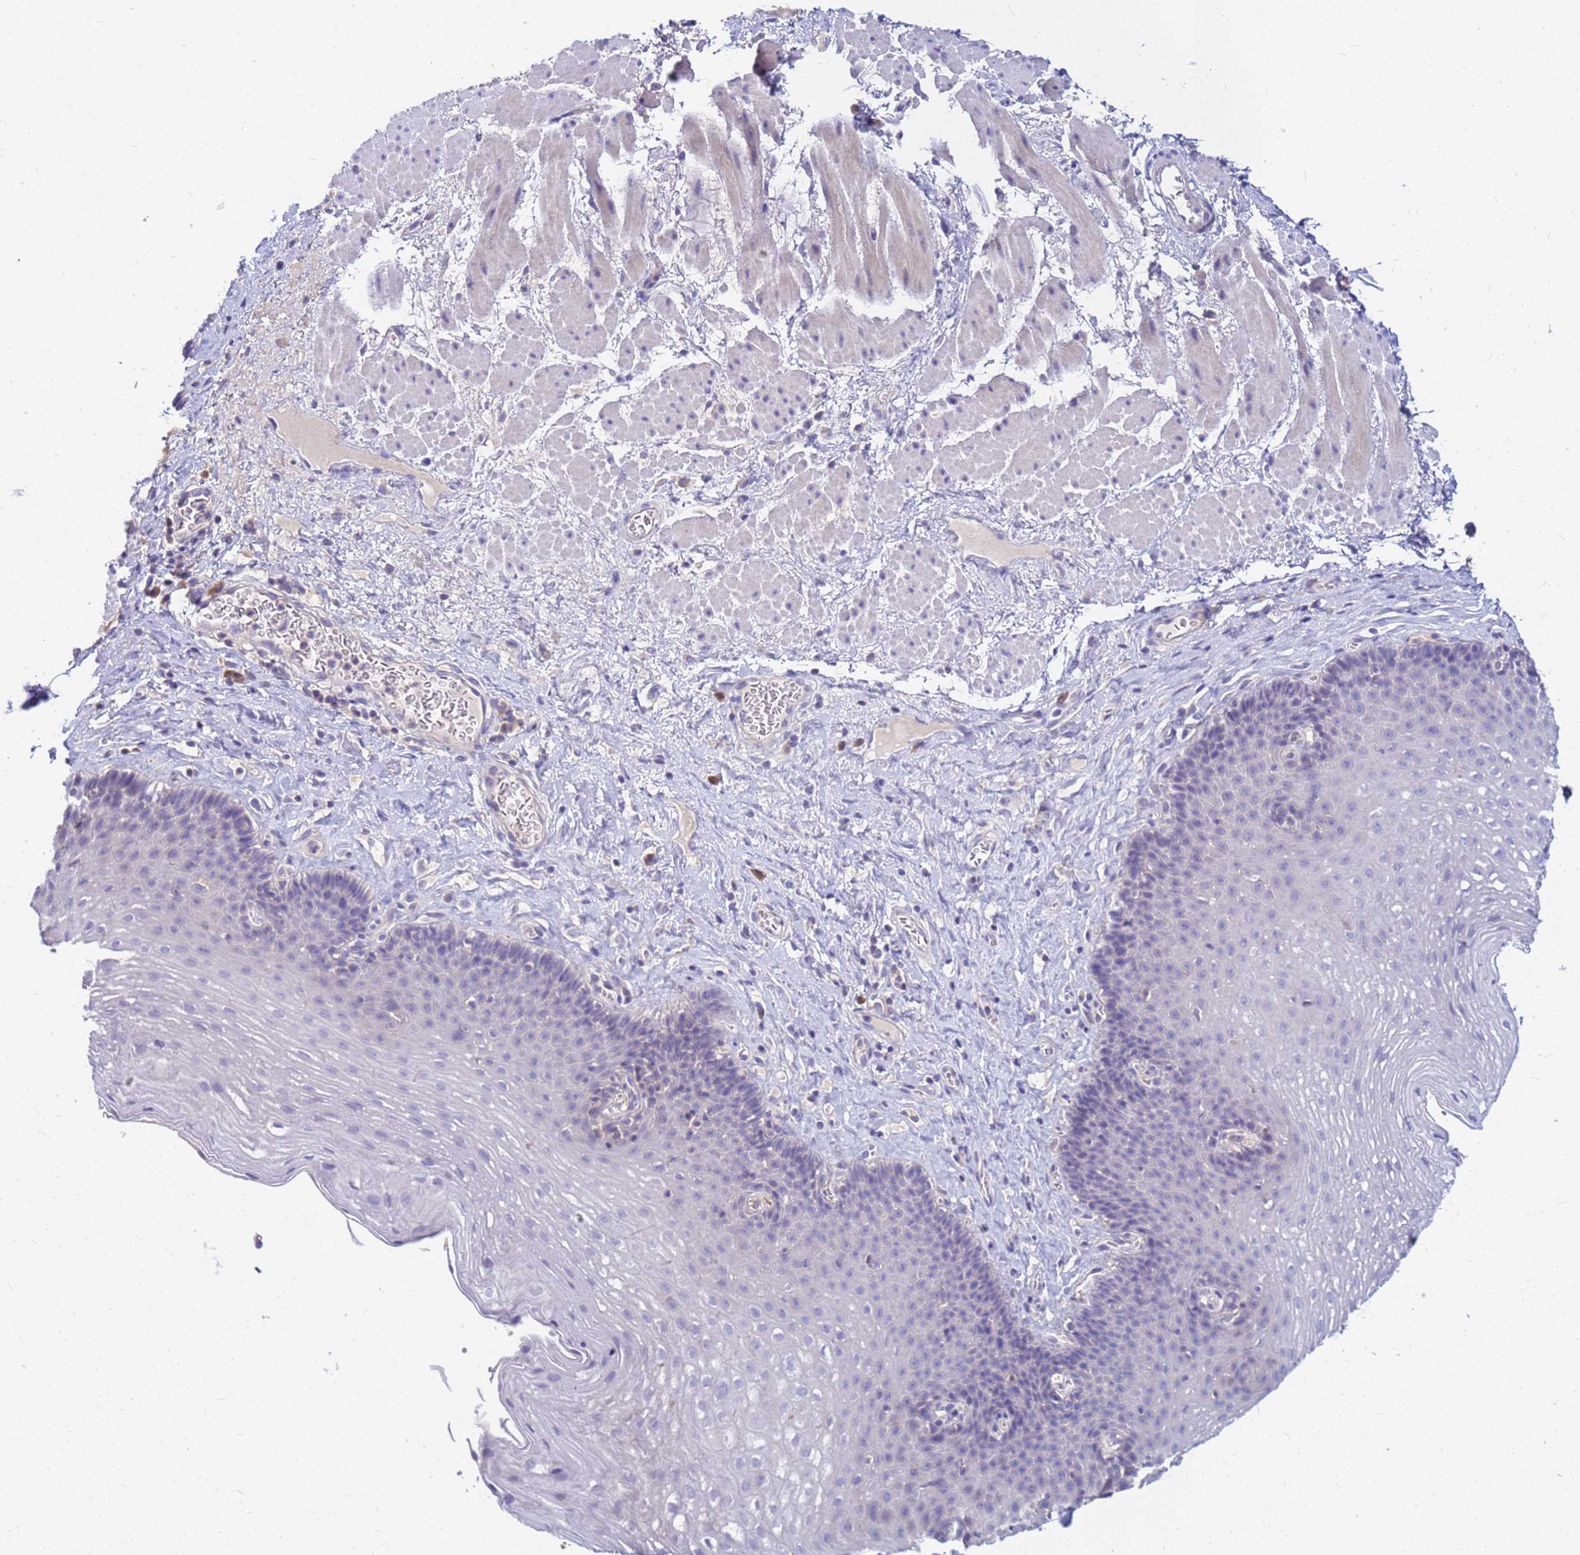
{"staining": {"intensity": "negative", "quantity": "none", "location": "none"}, "tissue": "esophagus", "cell_type": "Squamous epithelial cells", "image_type": "normal", "snomed": [{"axis": "morphology", "description": "Normal tissue, NOS"}, {"axis": "topography", "description": "Esophagus"}], "caption": "Squamous epithelial cells are negative for protein expression in unremarkable human esophagus. (Stains: DAB immunohistochemistry with hematoxylin counter stain, Microscopy: brightfield microscopy at high magnification).", "gene": "DPRX", "patient": {"sex": "female", "age": 66}}